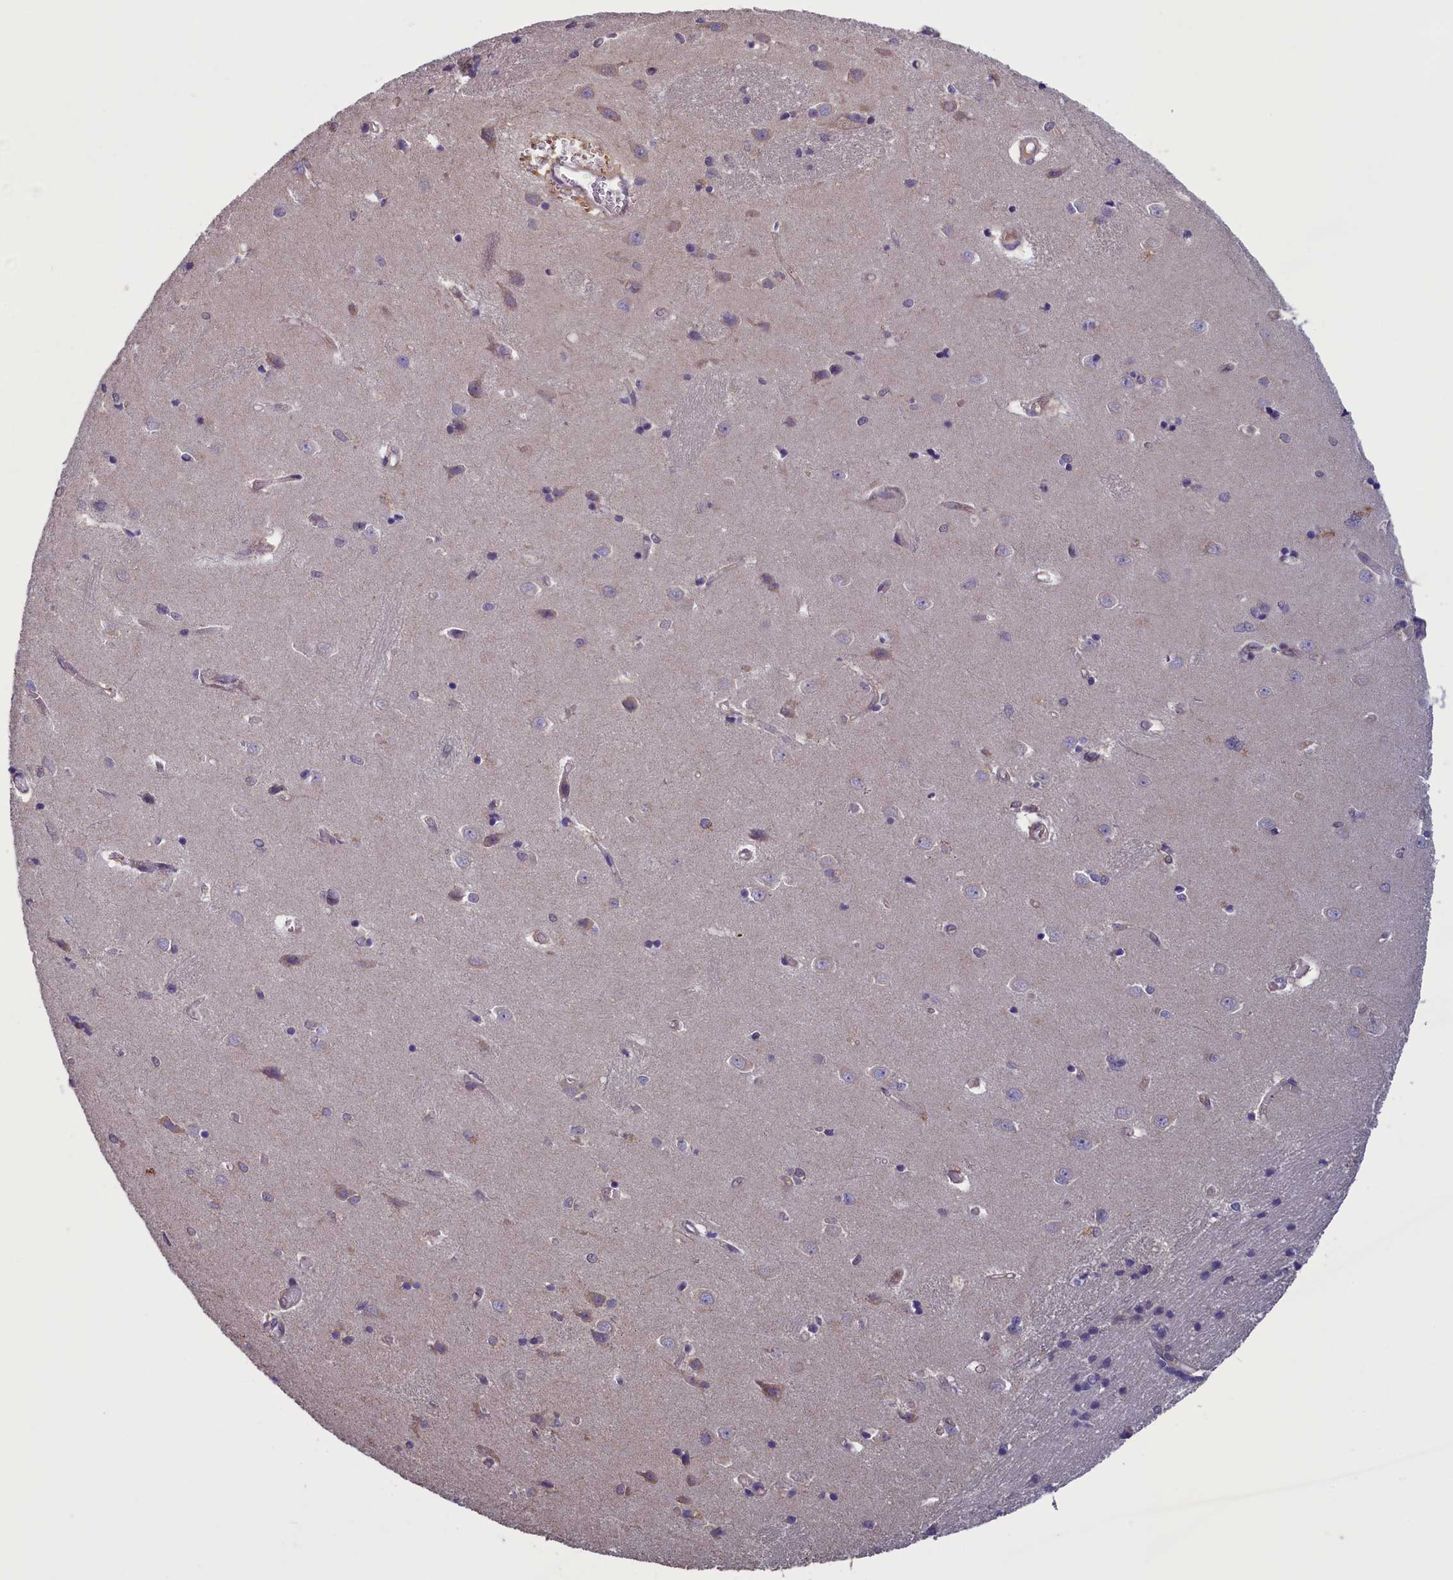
{"staining": {"intensity": "negative", "quantity": "none", "location": "none"}, "tissue": "caudate", "cell_type": "Glial cells", "image_type": "normal", "snomed": [{"axis": "morphology", "description": "Normal tissue, NOS"}, {"axis": "topography", "description": "Lateral ventricle wall"}], "caption": "Immunohistochemical staining of unremarkable human caudate shows no significant expression in glial cells. (DAB (3,3'-diaminobenzidine) IHC, high magnification).", "gene": "NUBP1", "patient": {"sex": "male", "age": 37}}